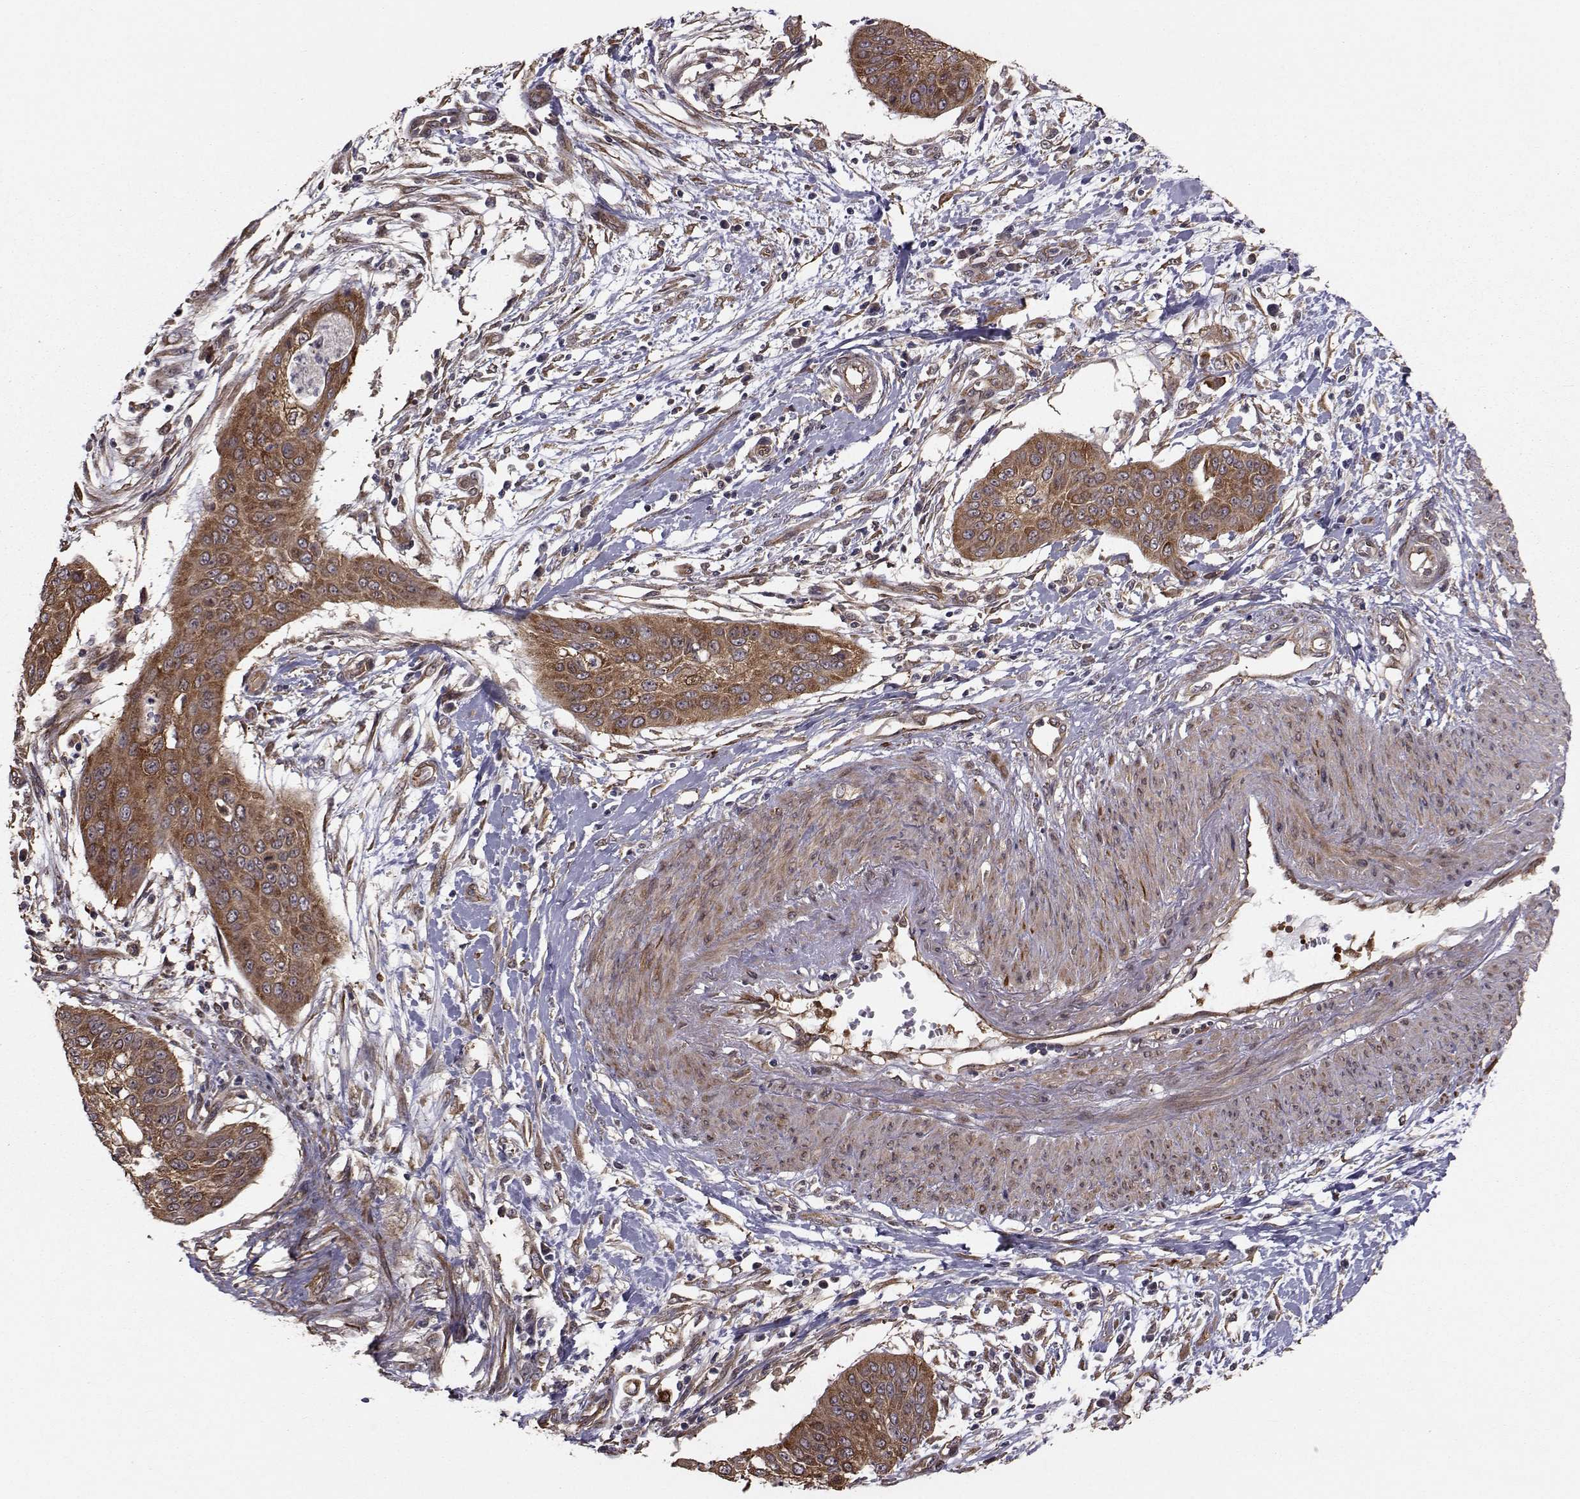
{"staining": {"intensity": "moderate", "quantity": ">75%", "location": "cytoplasmic/membranous"}, "tissue": "cervical cancer", "cell_type": "Tumor cells", "image_type": "cancer", "snomed": [{"axis": "morphology", "description": "Squamous cell carcinoma, NOS"}, {"axis": "topography", "description": "Cervix"}], "caption": "The image displays staining of cervical squamous cell carcinoma, revealing moderate cytoplasmic/membranous protein staining (brown color) within tumor cells.", "gene": "TRIP10", "patient": {"sex": "female", "age": 39}}